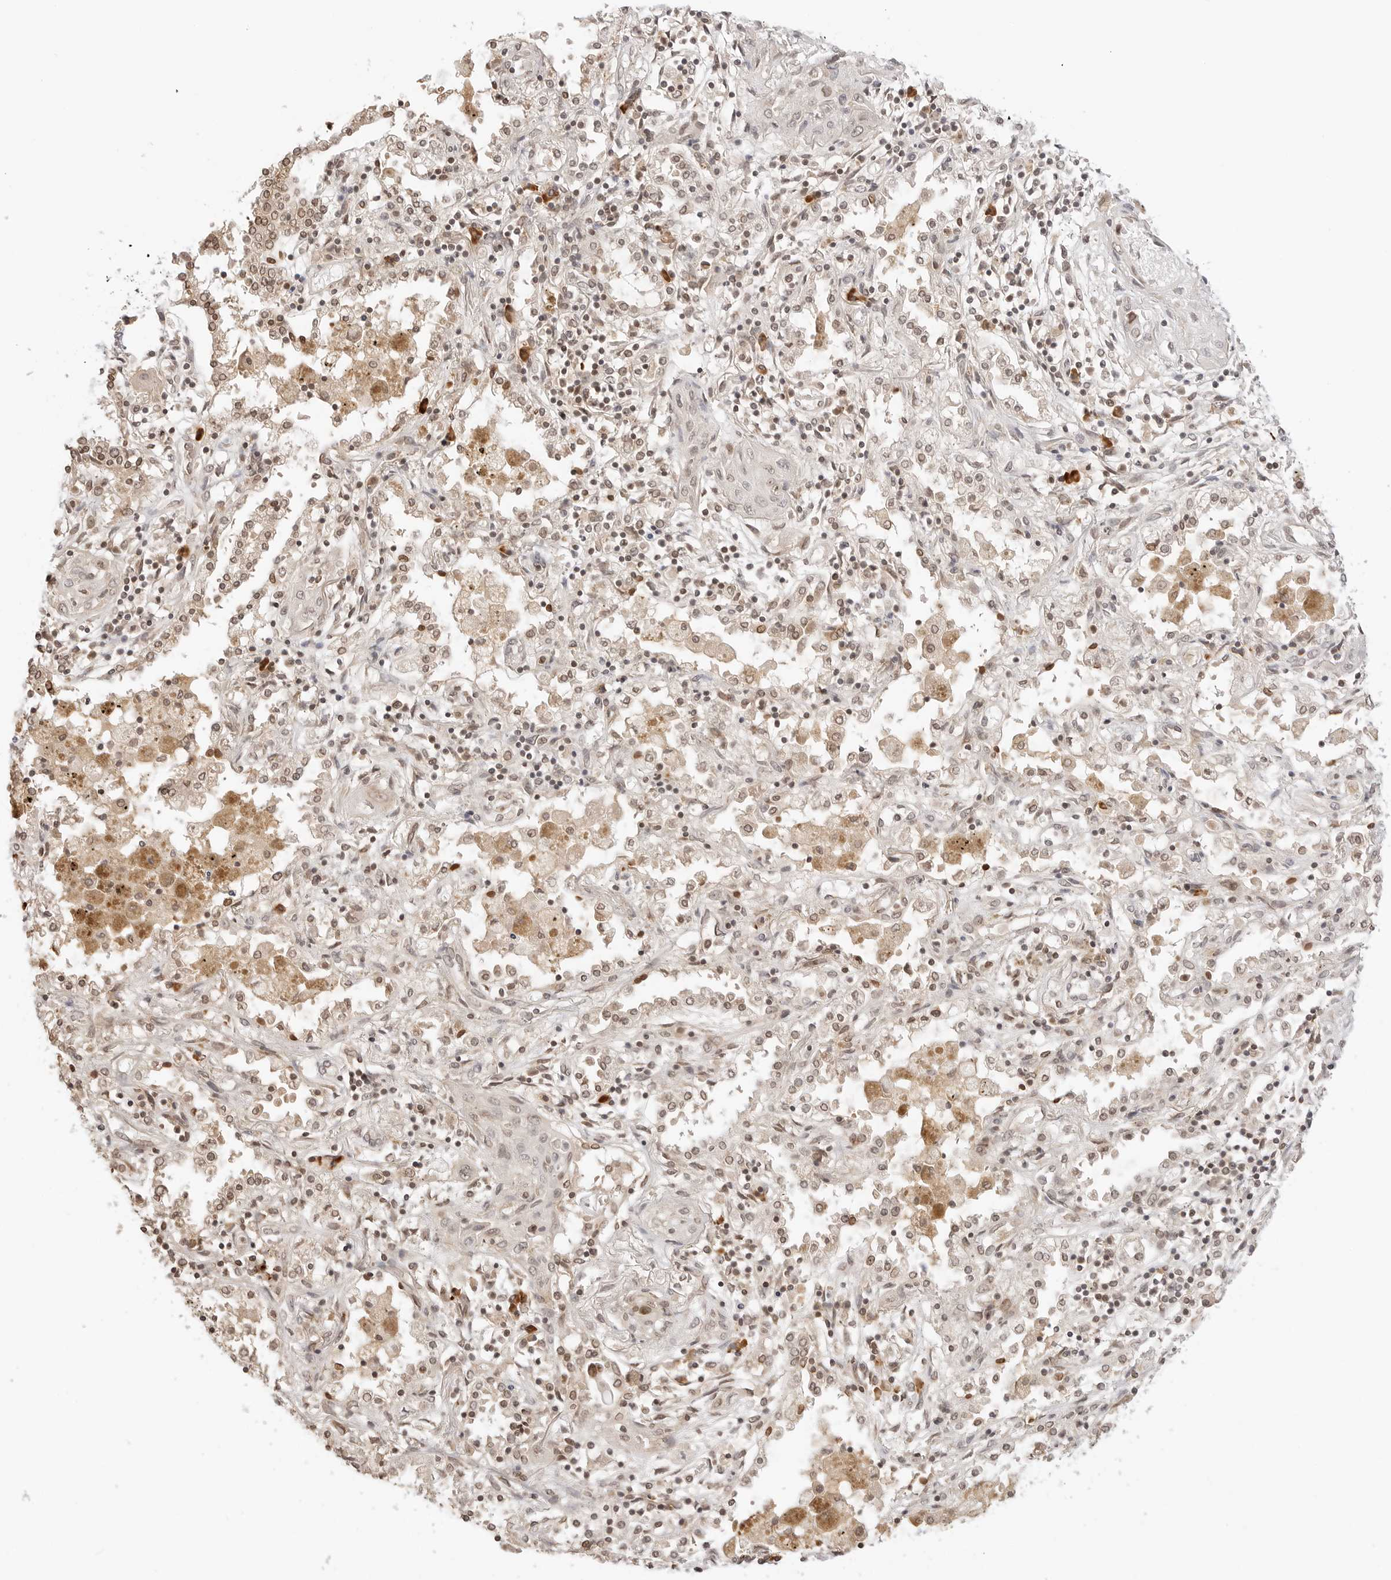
{"staining": {"intensity": "weak", "quantity": "25%-75%", "location": "nuclear"}, "tissue": "lung cancer", "cell_type": "Tumor cells", "image_type": "cancer", "snomed": [{"axis": "morphology", "description": "Squamous cell carcinoma, NOS"}, {"axis": "topography", "description": "Lung"}], "caption": "Tumor cells reveal low levels of weak nuclear staining in about 25%-75% of cells in human lung squamous cell carcinoma. (Stains: DAB in brown, nuclei in blue, Microscopy: brightfield microscopy at high magnification).", "gene": "POLH", "patient": {"sex": "female", "age": 47}}